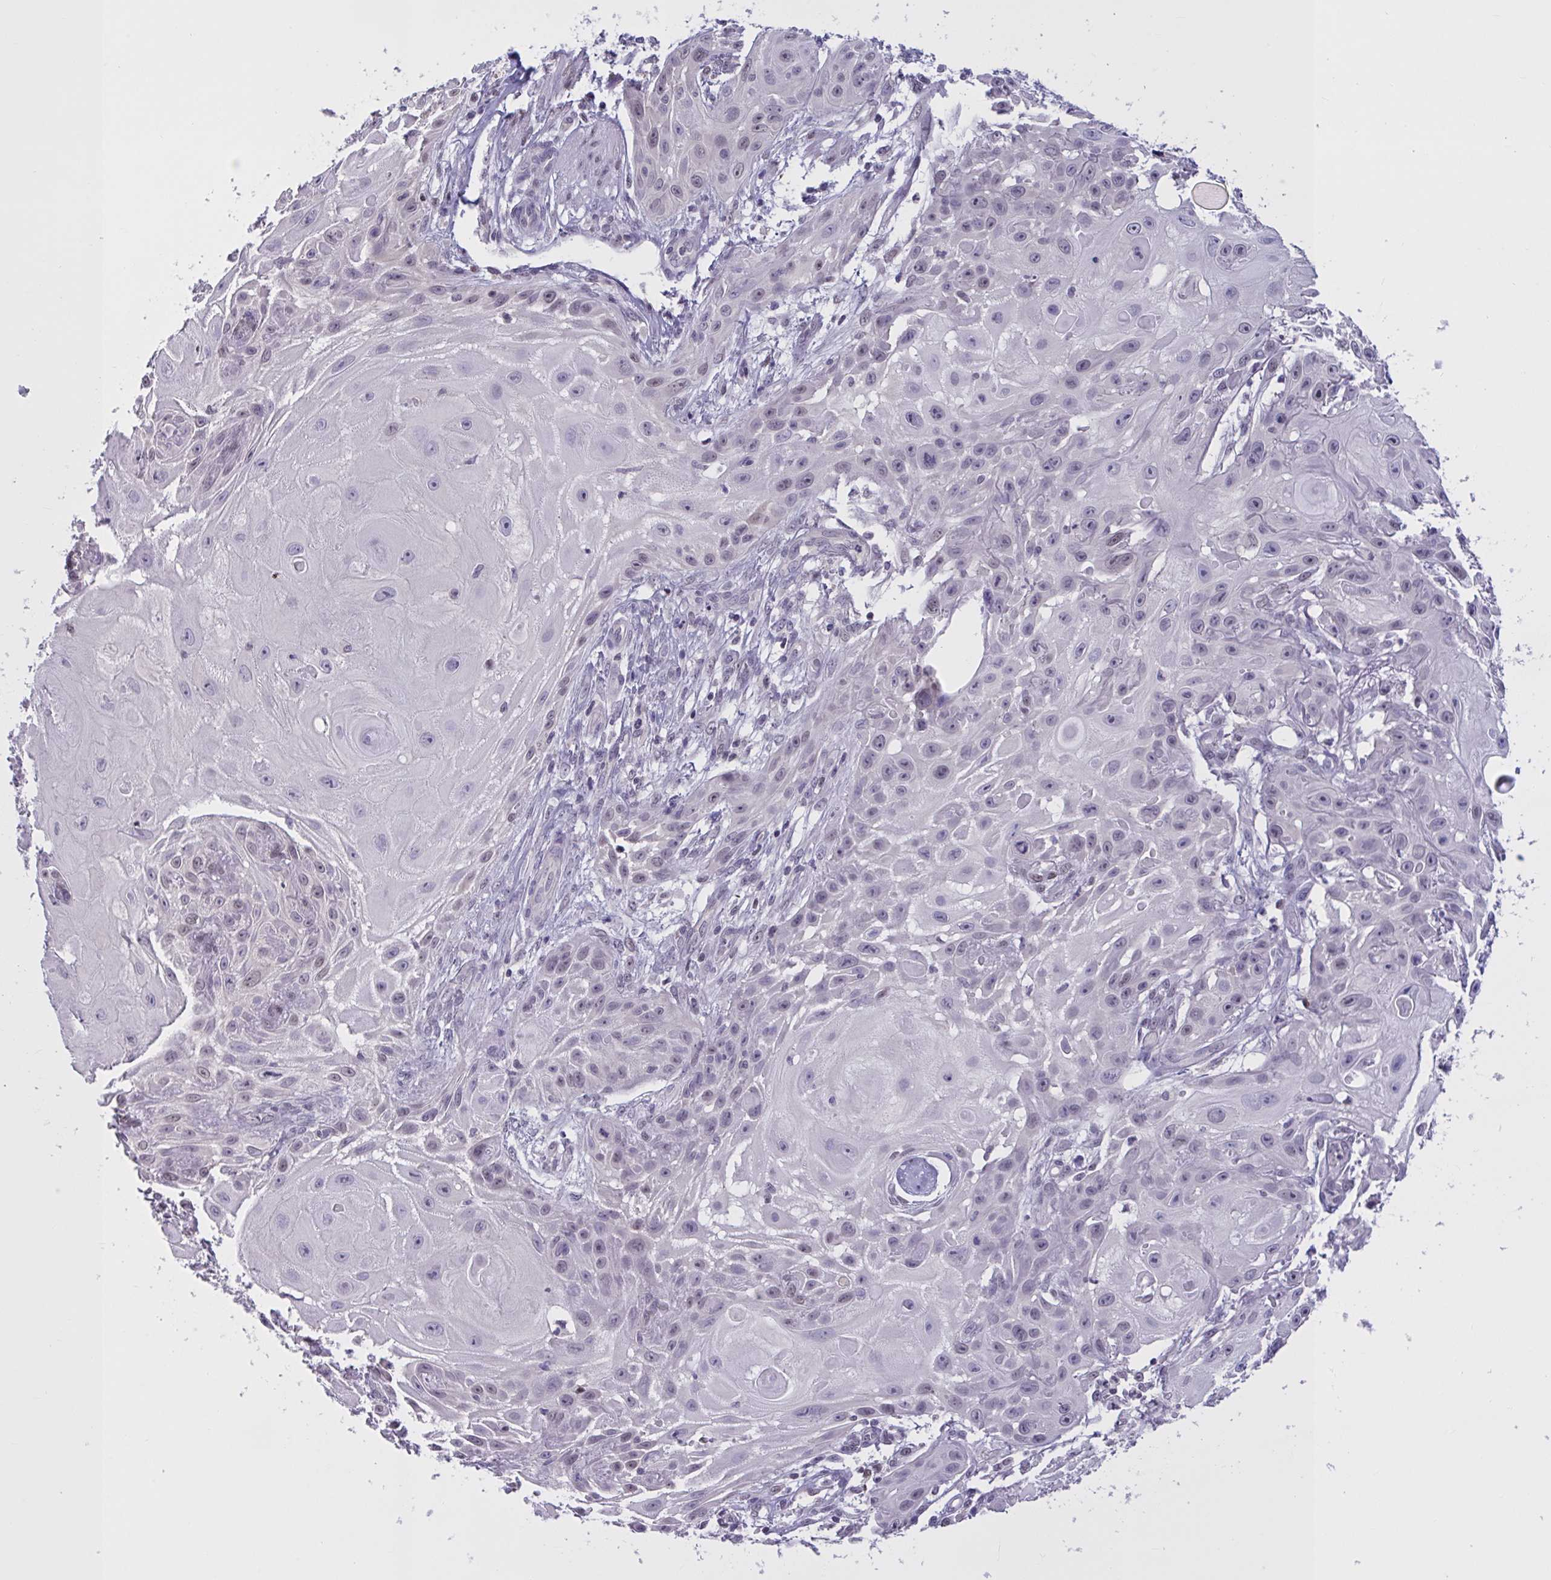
{"staining": {"intensity": "negative", "quantity": "none", "location": "none"}, "tissue": "skin cancer", "cell_type": "Tumor cells", "image_type": "cancer", "snomed": [{"axis": "morphology", "description": "Squamous cell carcinoma, NOS"}, {"axis": "topography", "description": "Skin"}], "caption": "This is an IHC photomicrograph of skin squamous cell carcinoma. There is no staining in tumor cells.", "gene": "RBL1", "patient": {"sex": "female", "age": 91}}